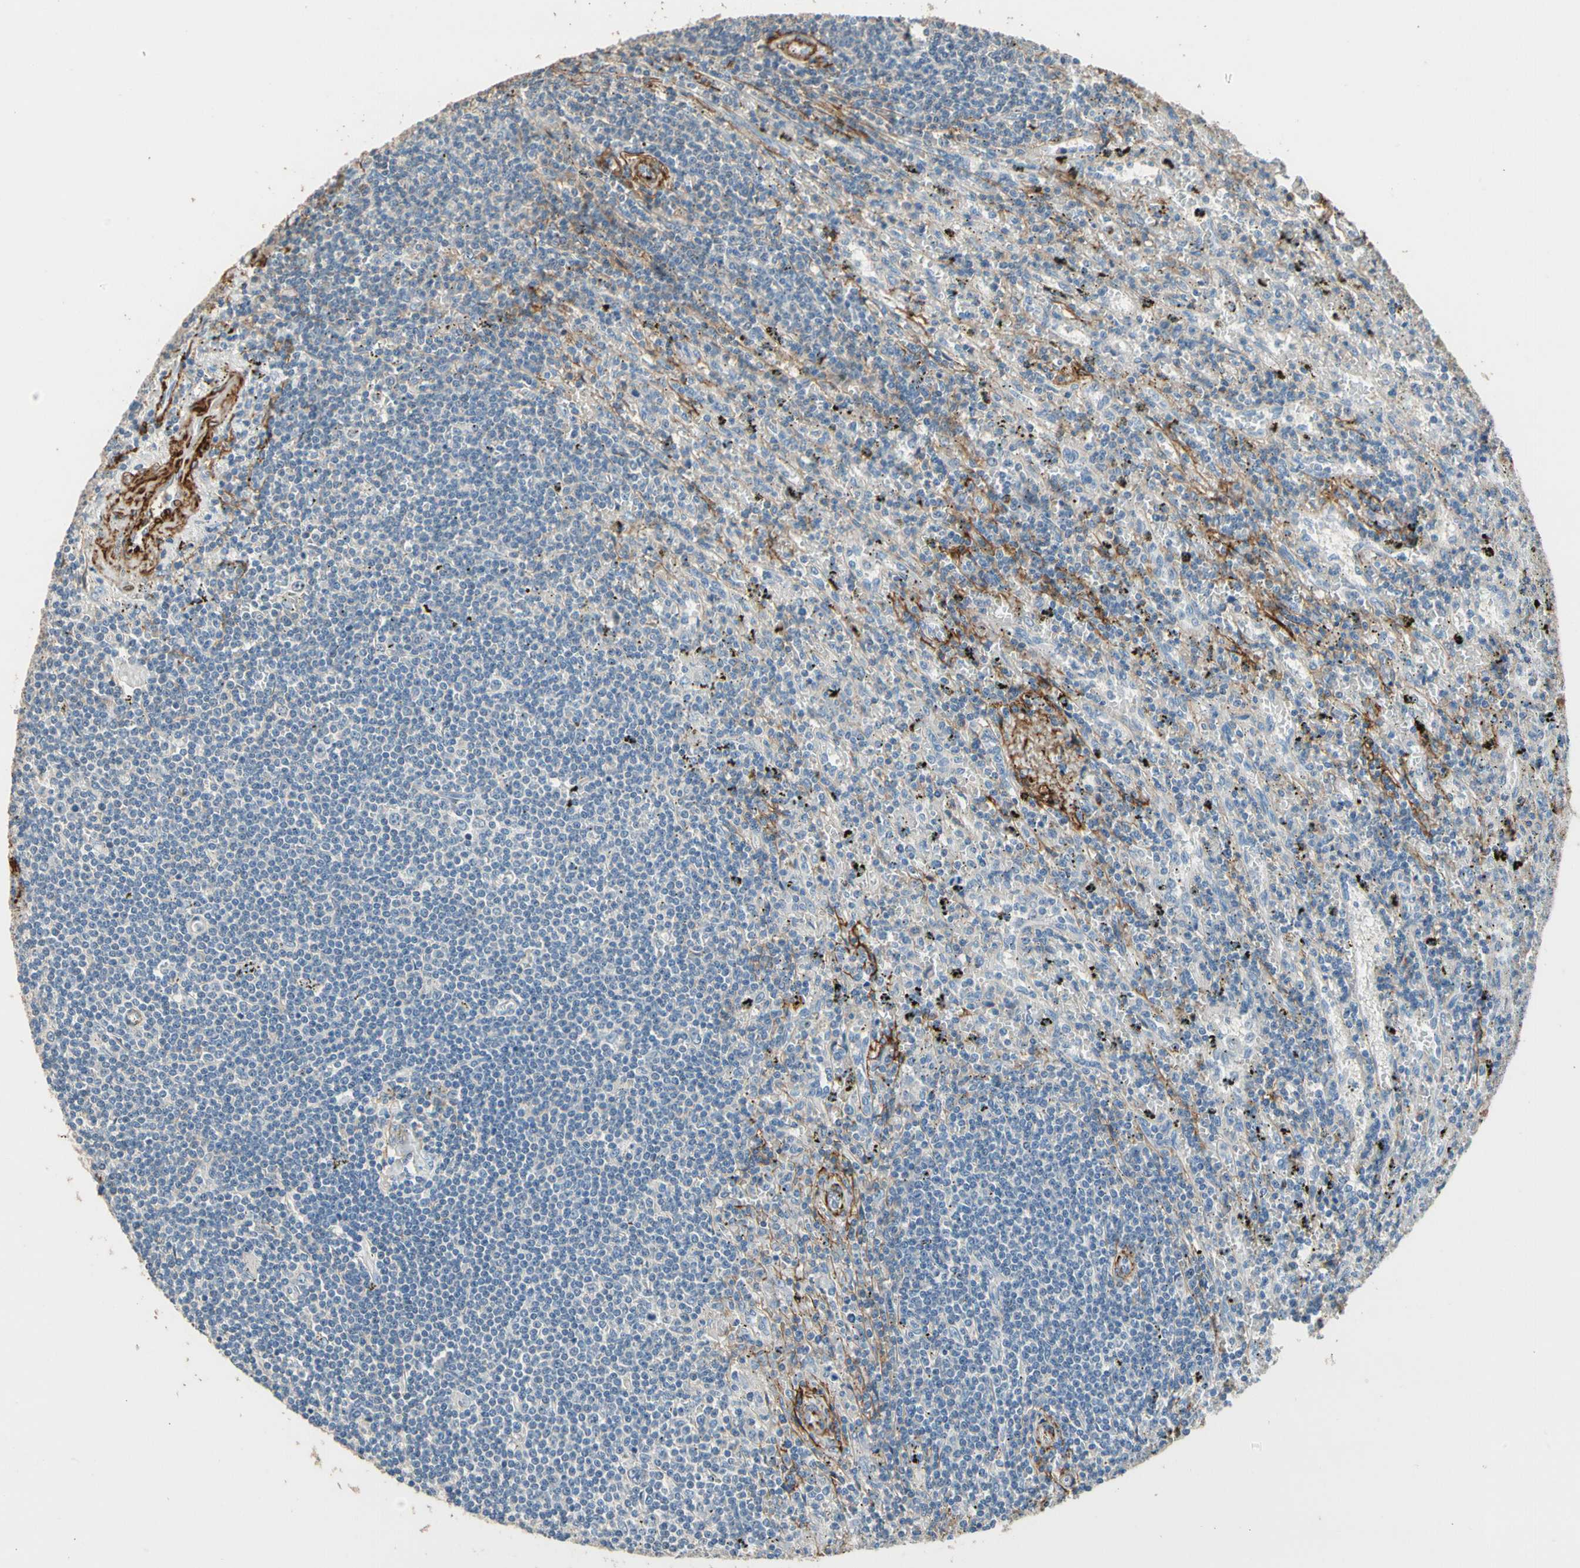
{"staining": {"intensity": "negative", "quantity": "none", "location": "none"}, "tissue": "lymphoma", "cell_type": "Tumor cells", "image_type": "cancer", "snomed": [{"axis": "morphology", "description": "Malignant lymphoma, non-Hodgkin's type, Low grade"}, {"axis": "topography", "description": "Spleen"}], "caption": "High magnification brightfield microscopy of malignant lymphoma, non-Hodgkin's type (low-grade) stained with DAB (brown) and counterstained with hematoxylin (blue): tumor cells show no significant positivity.", "gene": "SUSD2", "patient": {"sex": "male", "age": 76}}